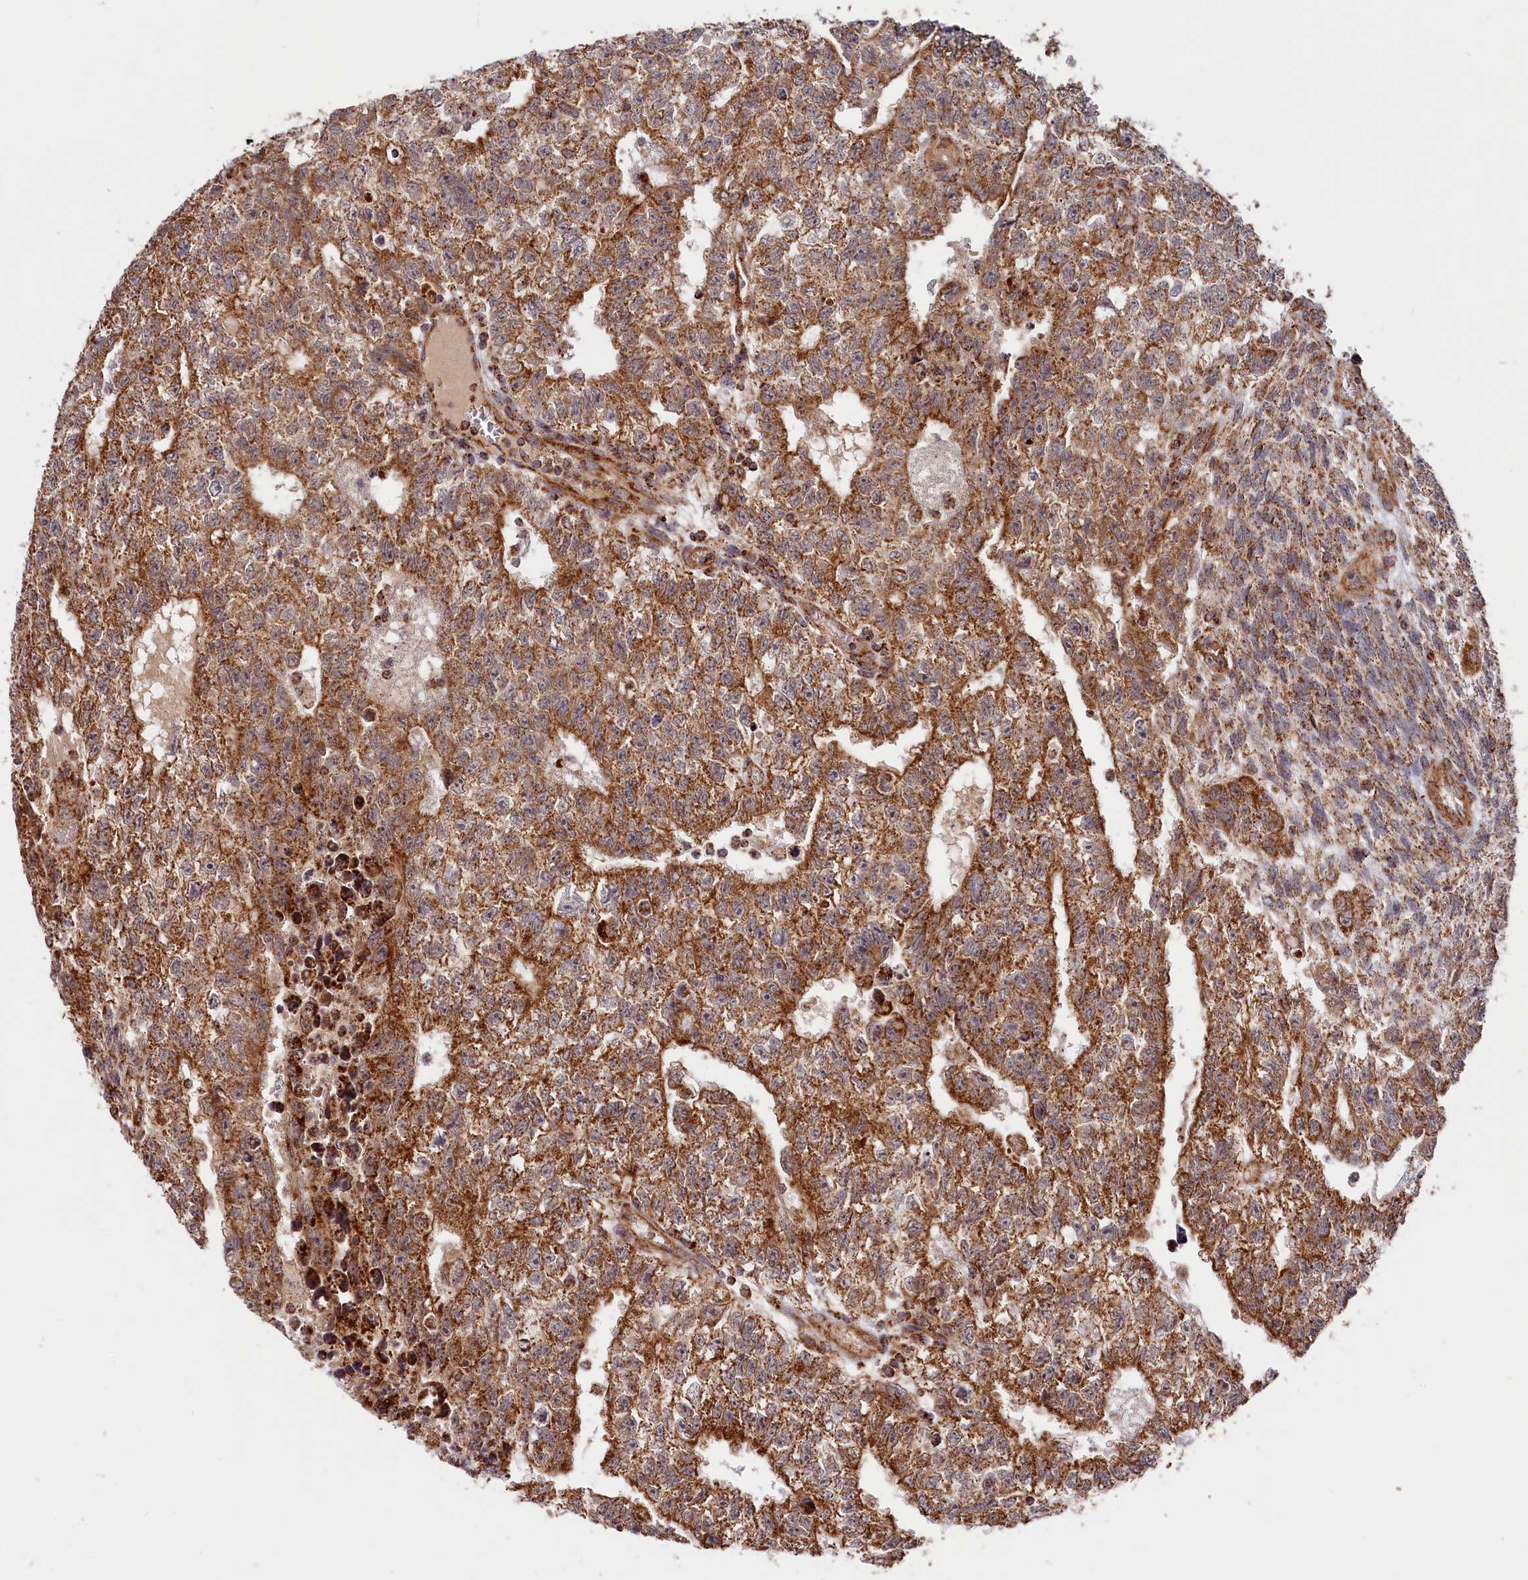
{"staining": {"intensity": "moderate", "quantity": ">75%", "location": "cytoplasmic/membranous"}, "tissue": "testis cancer", "cell_type": "Tumor cells", "image_type": "cancer", "snomed": [{"axis": "morphology", "description": "Carcinoma, Embryonal, NOS"}, {"axis": "topography", "description": "Testis"}], "caption": "Immunohistochemical staining of testis cancer reveals medium levels of moderate cytoplasmic/membranous protein staining in about >75% of tumor cells.", "gene": "MACROD1", "patient": {"sex": "male", "age": 26}}